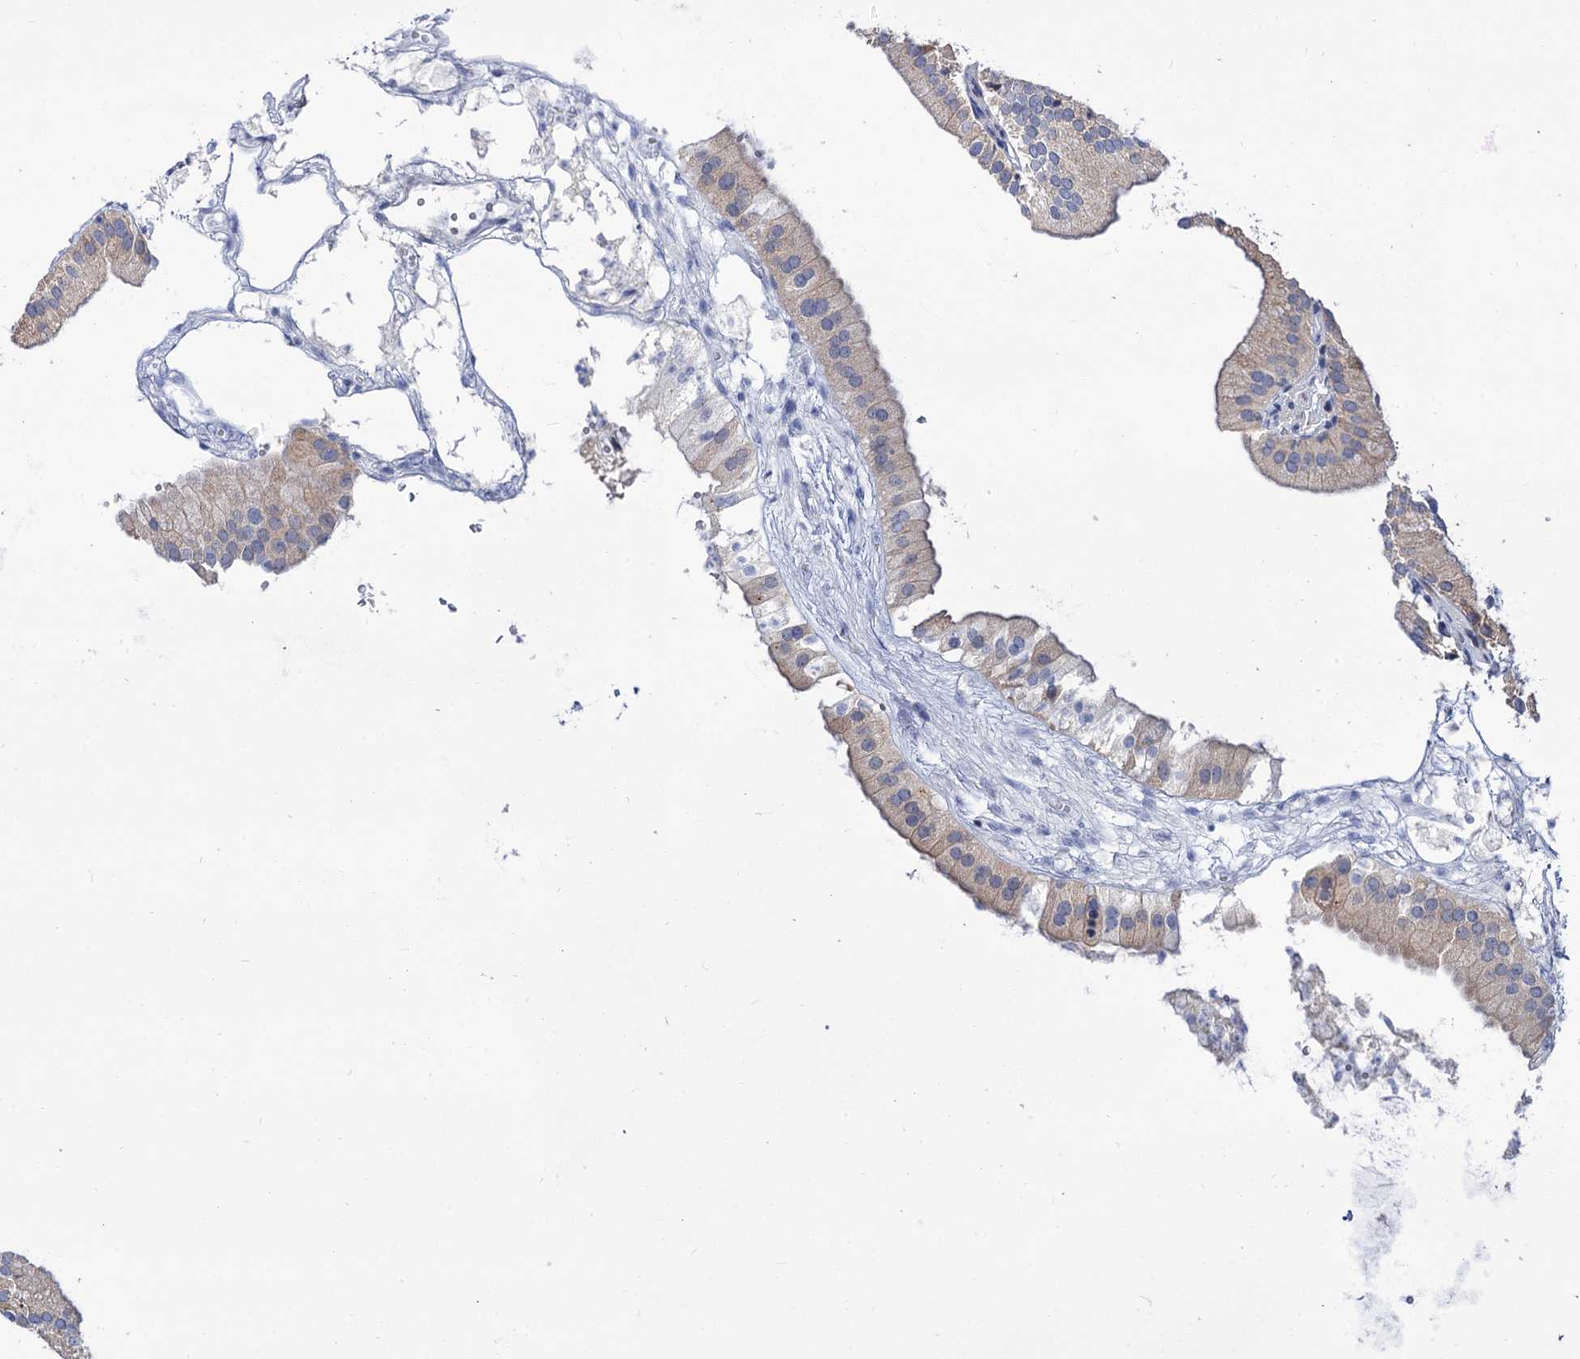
{"staining": {"intensity": "weak", "quantity": "<25%", "location": "cytoplasmic/membranous"}, "tissue": "gallbladder", "cell_type": "Glandular cells", "image_type": "normal", "snomed": [{"axis": "morphology", "description": "Normal tissue, NOS"}, {"axis": "topography", "description": "Gallbladder"}], "caption": "The immunohistochemistry (IHC) micrograph has no significant staining in glandular cells of gallbladder.", "gene": "NUDCD2", "patient": {"sex": "male", "age": 55}}